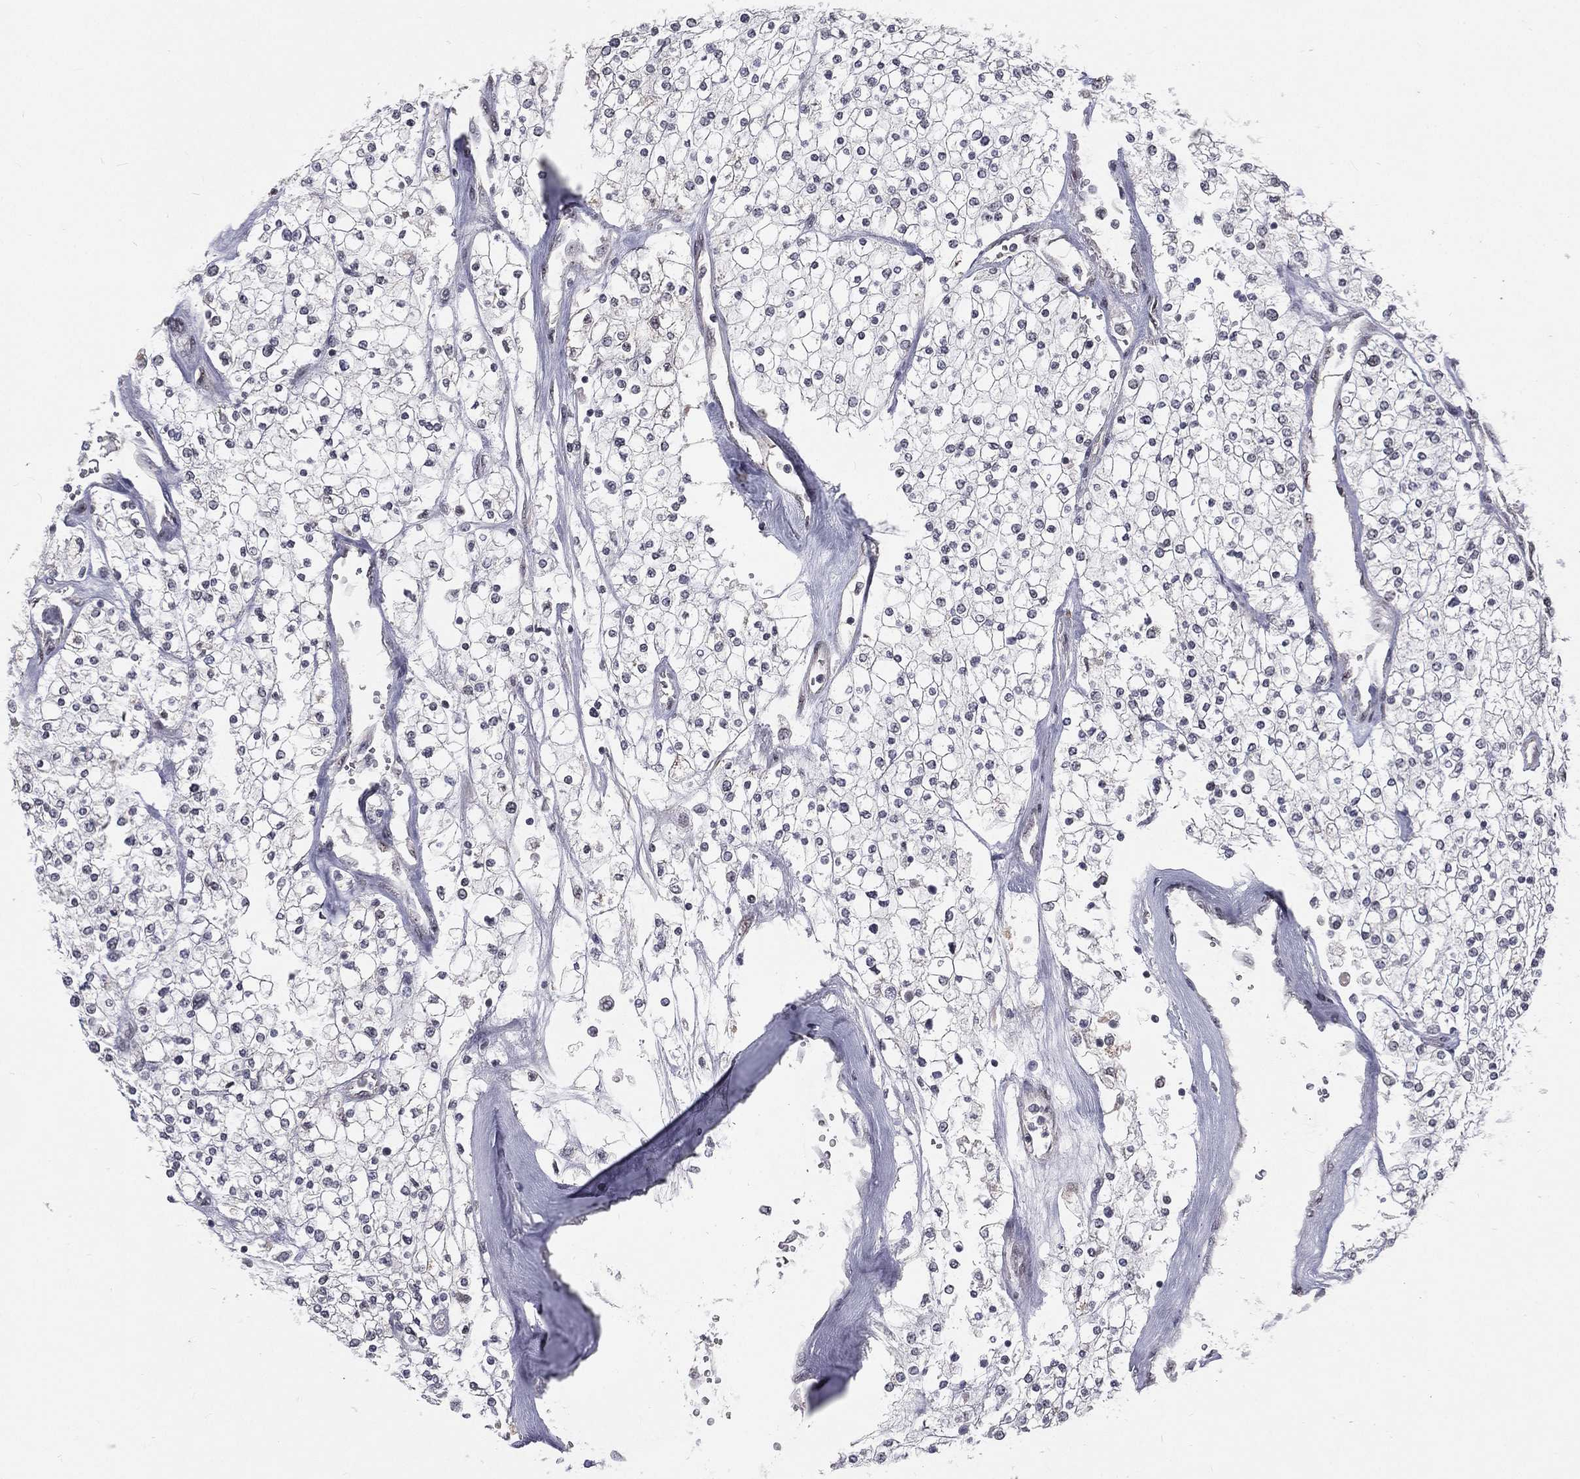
{"staining": {"intensity": "negative", "quantity": "none", "location": "none"}, "tissue": "renal cancer", "cell_type": "Tumor cells", "image_type": "cancer", "snomed": [{"axis": "morphology", "description": "Adenocarcinoma, NOS"}, {"axis": "topography", "description": "Kidney"}], "caption": "Renal cancer (adenocarcinoma) stained for a protein using IHC displays no positivity tumor cells.", "gene": "MORC2", "patient": {"sex": "male", "age": 80}}